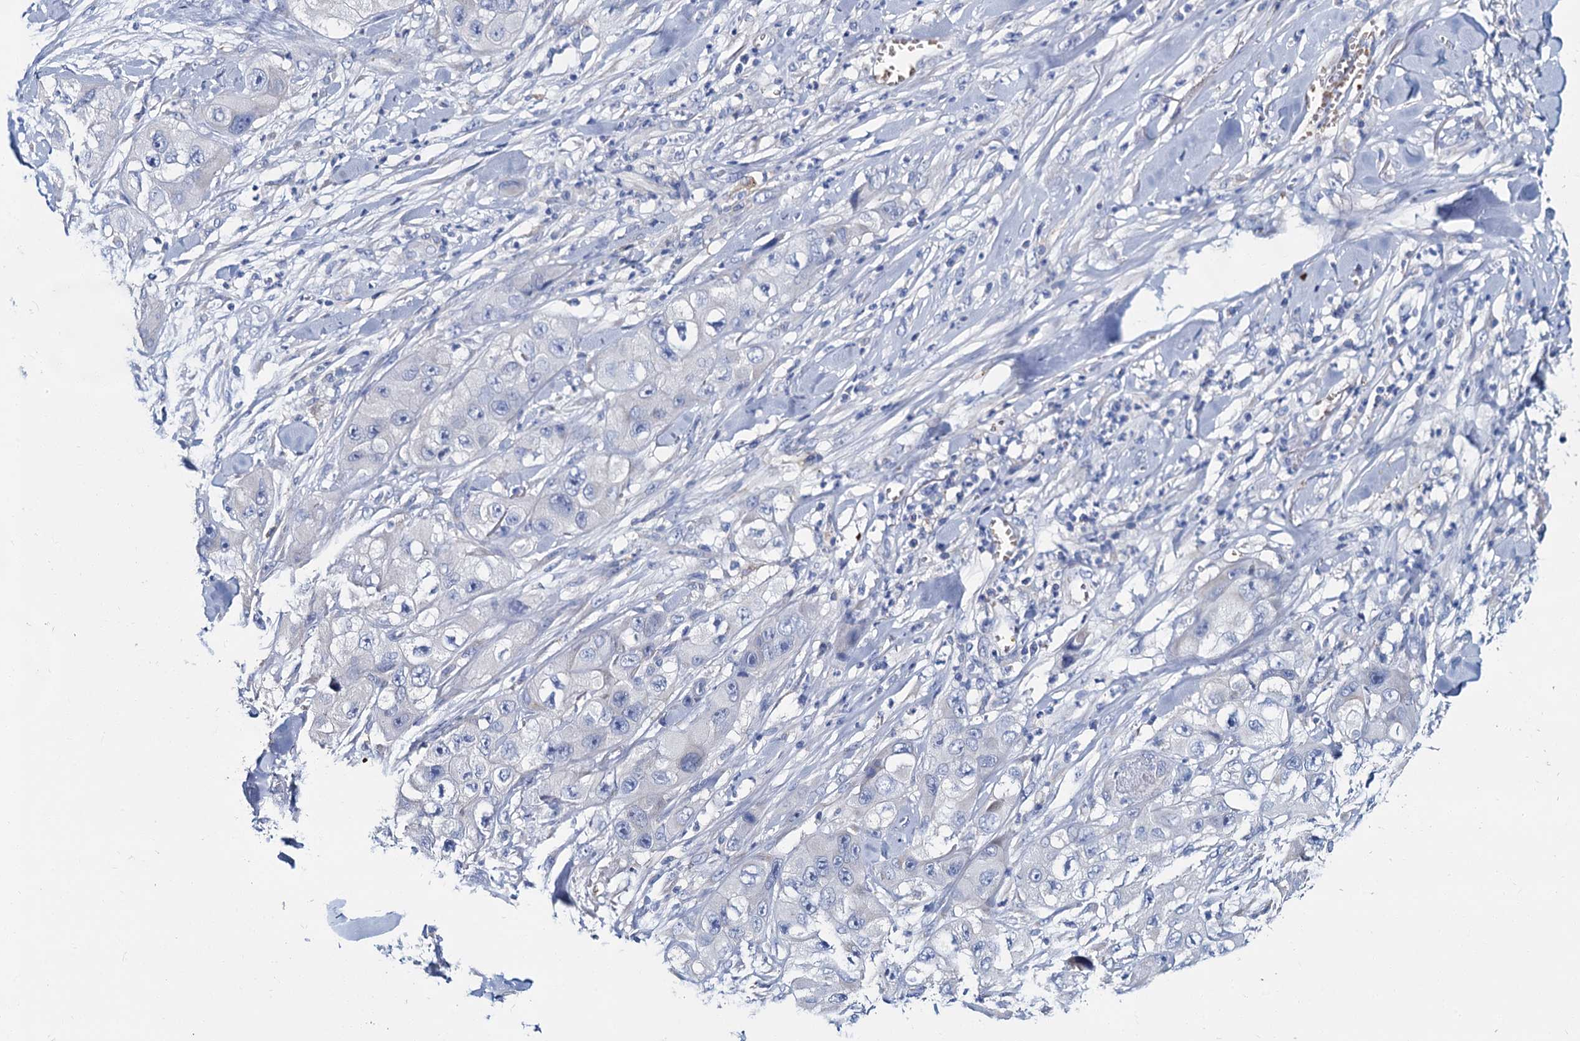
{"staining": {"intensity": "negative", "quantity": "none", "location": "none"}, "tissue": "skin cancer", "cell_type": "Tumor cells", "image_type": "cancer", "snomed": [{"axis": "morphology", "description": "Squamous cell carcinoma, NOS"}, {"axis": "topography", "description": "Skin"}, {"axis": "topography", "description": "Subcutis"}], "caption": "Immunohistochemical staining of human skin squamous cell carcinoma shows no significant positivity in tumor cells.", "gene": "ATG2A", "patient": {"sex": "male", "age": 73}}